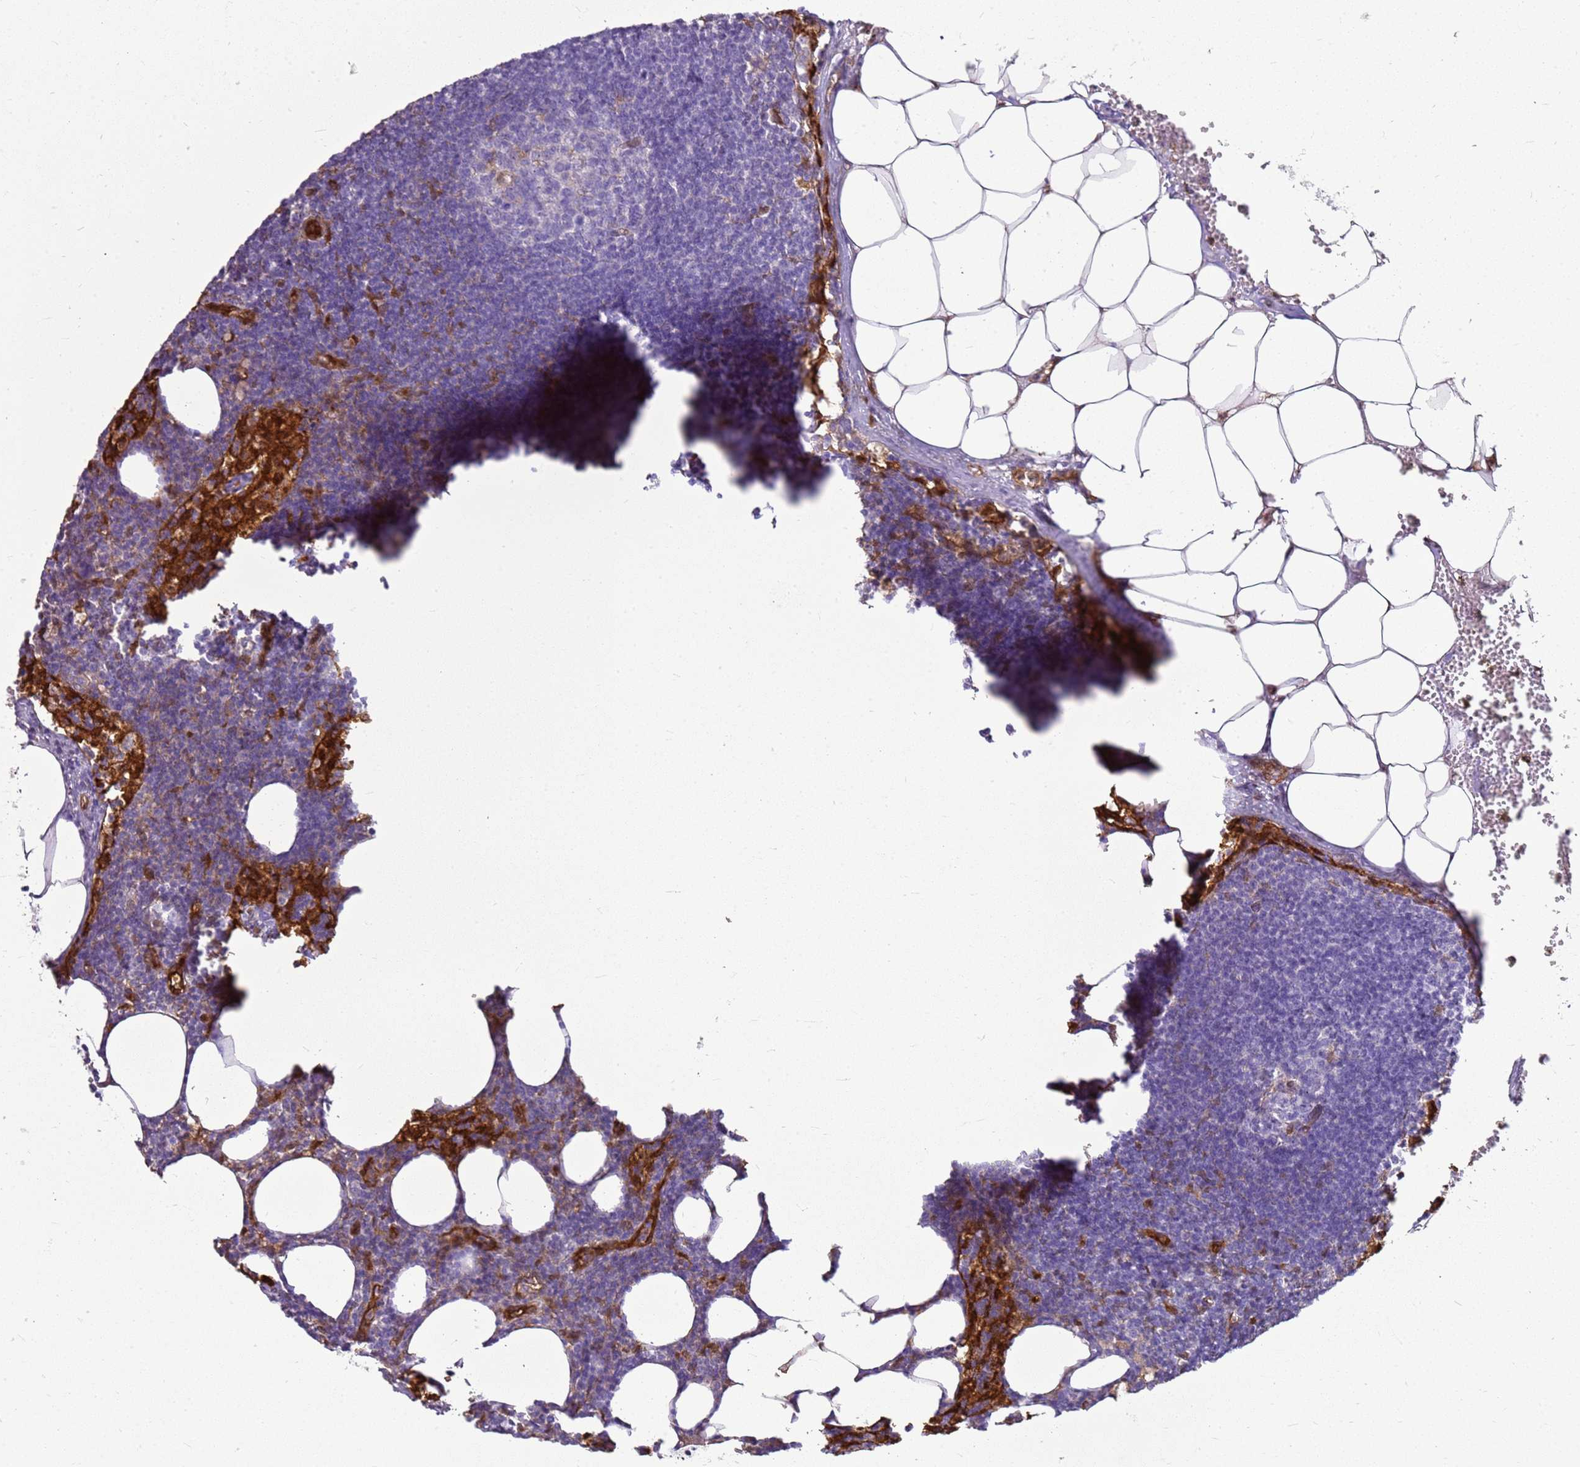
{"staining": {"intensity": "negative", "quantity": "none", "location": "none"}, "tissue": "lymph node", "cell_type": "Germinal center cells", "image_type": "normal", "snomed": [{"axis": "morphology", "description": "Normal tissue, NOS"}, {"axis": "topography", "description": "Lymph node"}], "caption": "Immunohistochemistry histopathology image of unremarkable lymph node: human lymph node stained with DAB exhibits no significant protein expression in germinal center cells. (Stains: DAB (3,3'-diaminobenzidine) immunohistochemistry (IHC) with hematoxylin counter stain, Microscopy: brightfield microscopy at high magnification).", "gene": "SULT1E1", "patient": {"sex": "female", "age": 30}}